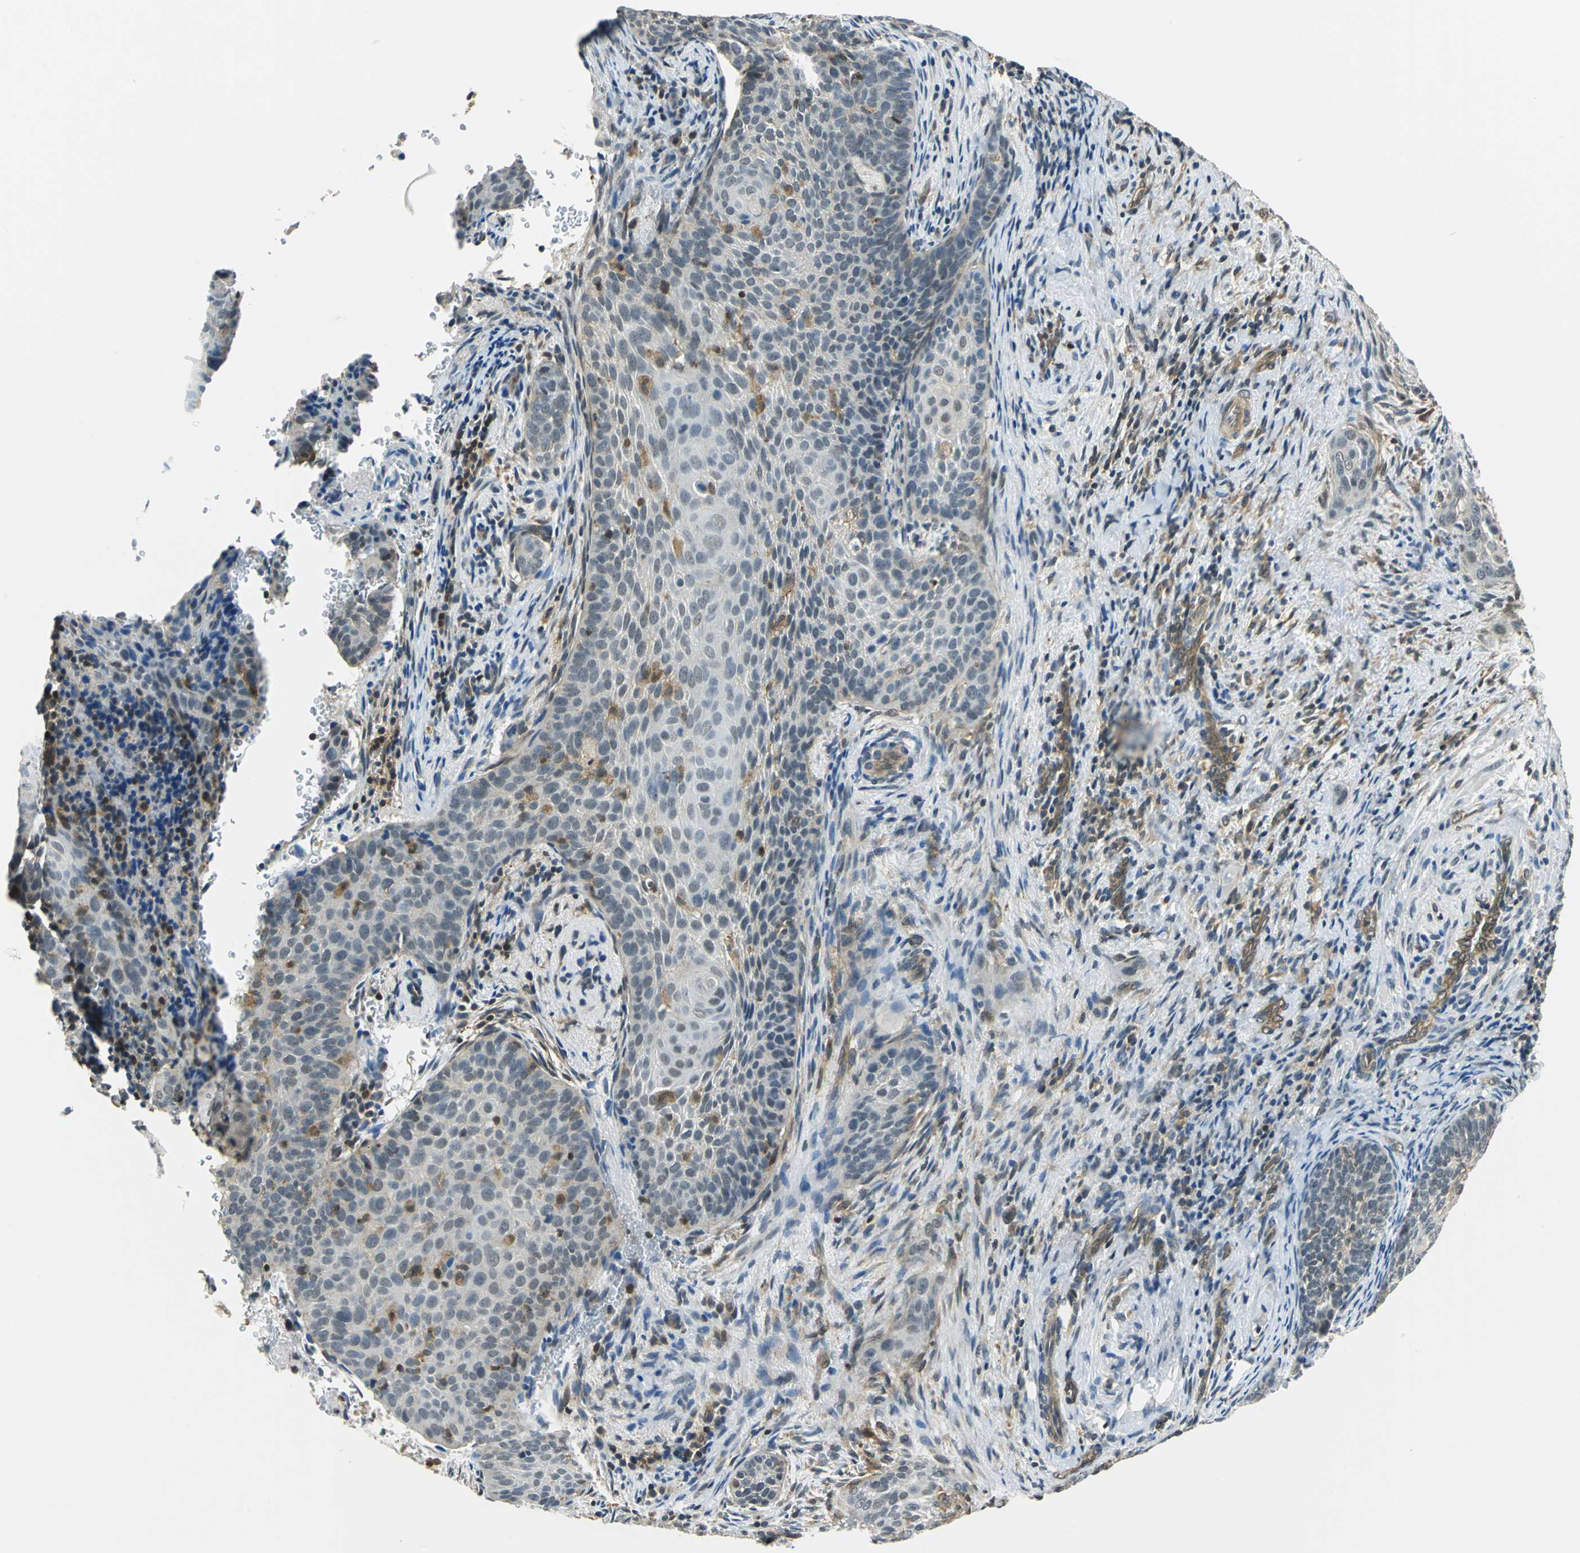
{"staining": {"intensity": "weak", "quantity": "<25%", "location": "cytoplasmic/membranous,nuclear"}, "tissue": "cervical cancer", "cell_type": "Tumor cells", "image_type": "cancer", "snomed": [{"axis": "morphology", "description": "Squamous cell carcinoma, NOS"}, {"axis": "topography", "description": "Cervix"}], "caption": "High power microscopy micrograph of an IHC photomicrograph of squamous cell carcinoma (cervical), revealing no significant staining in tumor cells. (DAB immunohistochemistry, high magnification).", "gene": "ARPC3", "patient": {"sex": "female", "age": 33}}